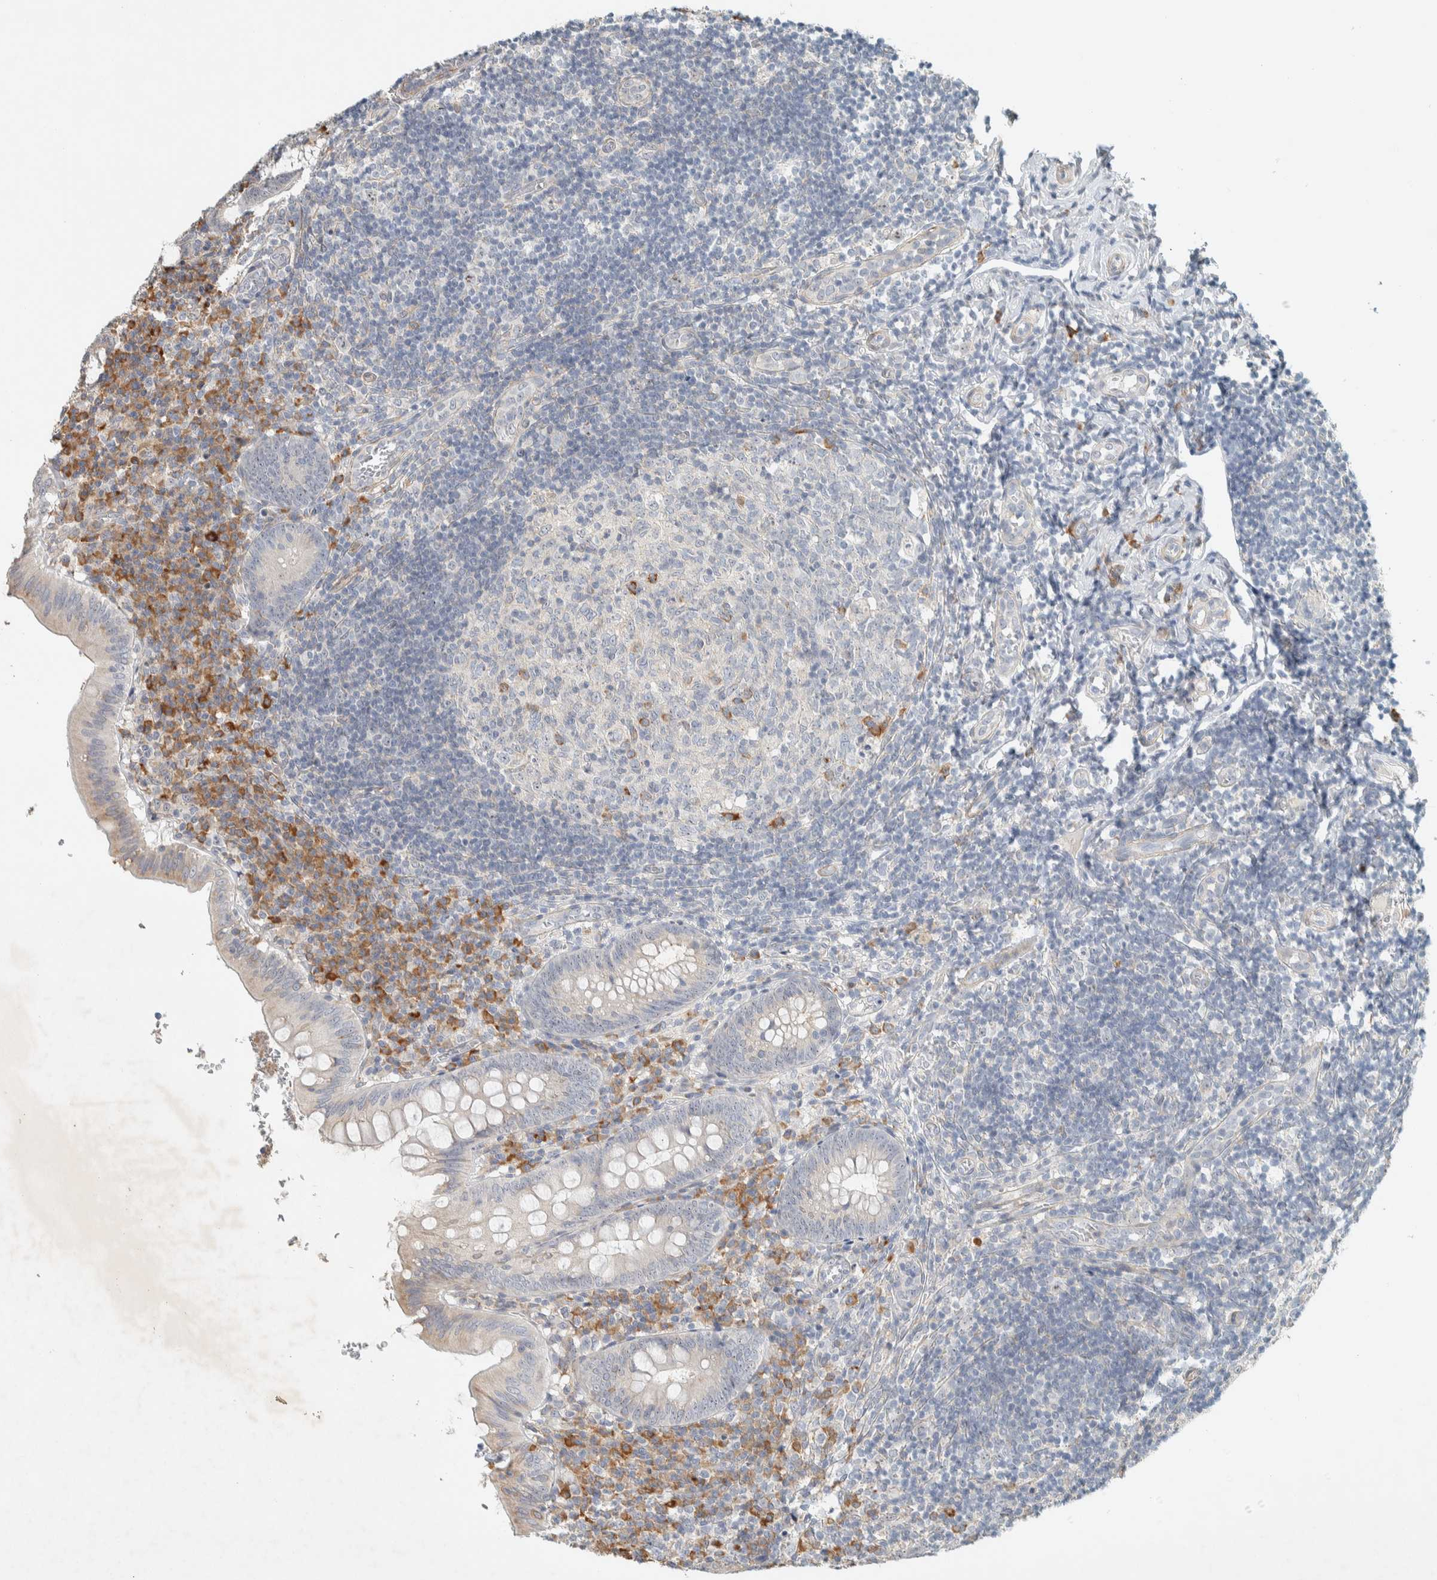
{"staining": {"intensity": "weak", "quantity": "<25%", "location": "cytoplasmic/membranous"}, "tissue": "appendix", "cell_type": "Glandular cells", "image_type": "normal", "snomed": [{"axis": "morphology", "description": "Normal tissue, NOS"}, {"axis": "topography", "description": "Appendix"}], "caption": "This is an IHC image of benign appendix. There is no expression in glandular cells.", "gene": "KLHL40", "patient": {"sex": "male", "age": 8}}